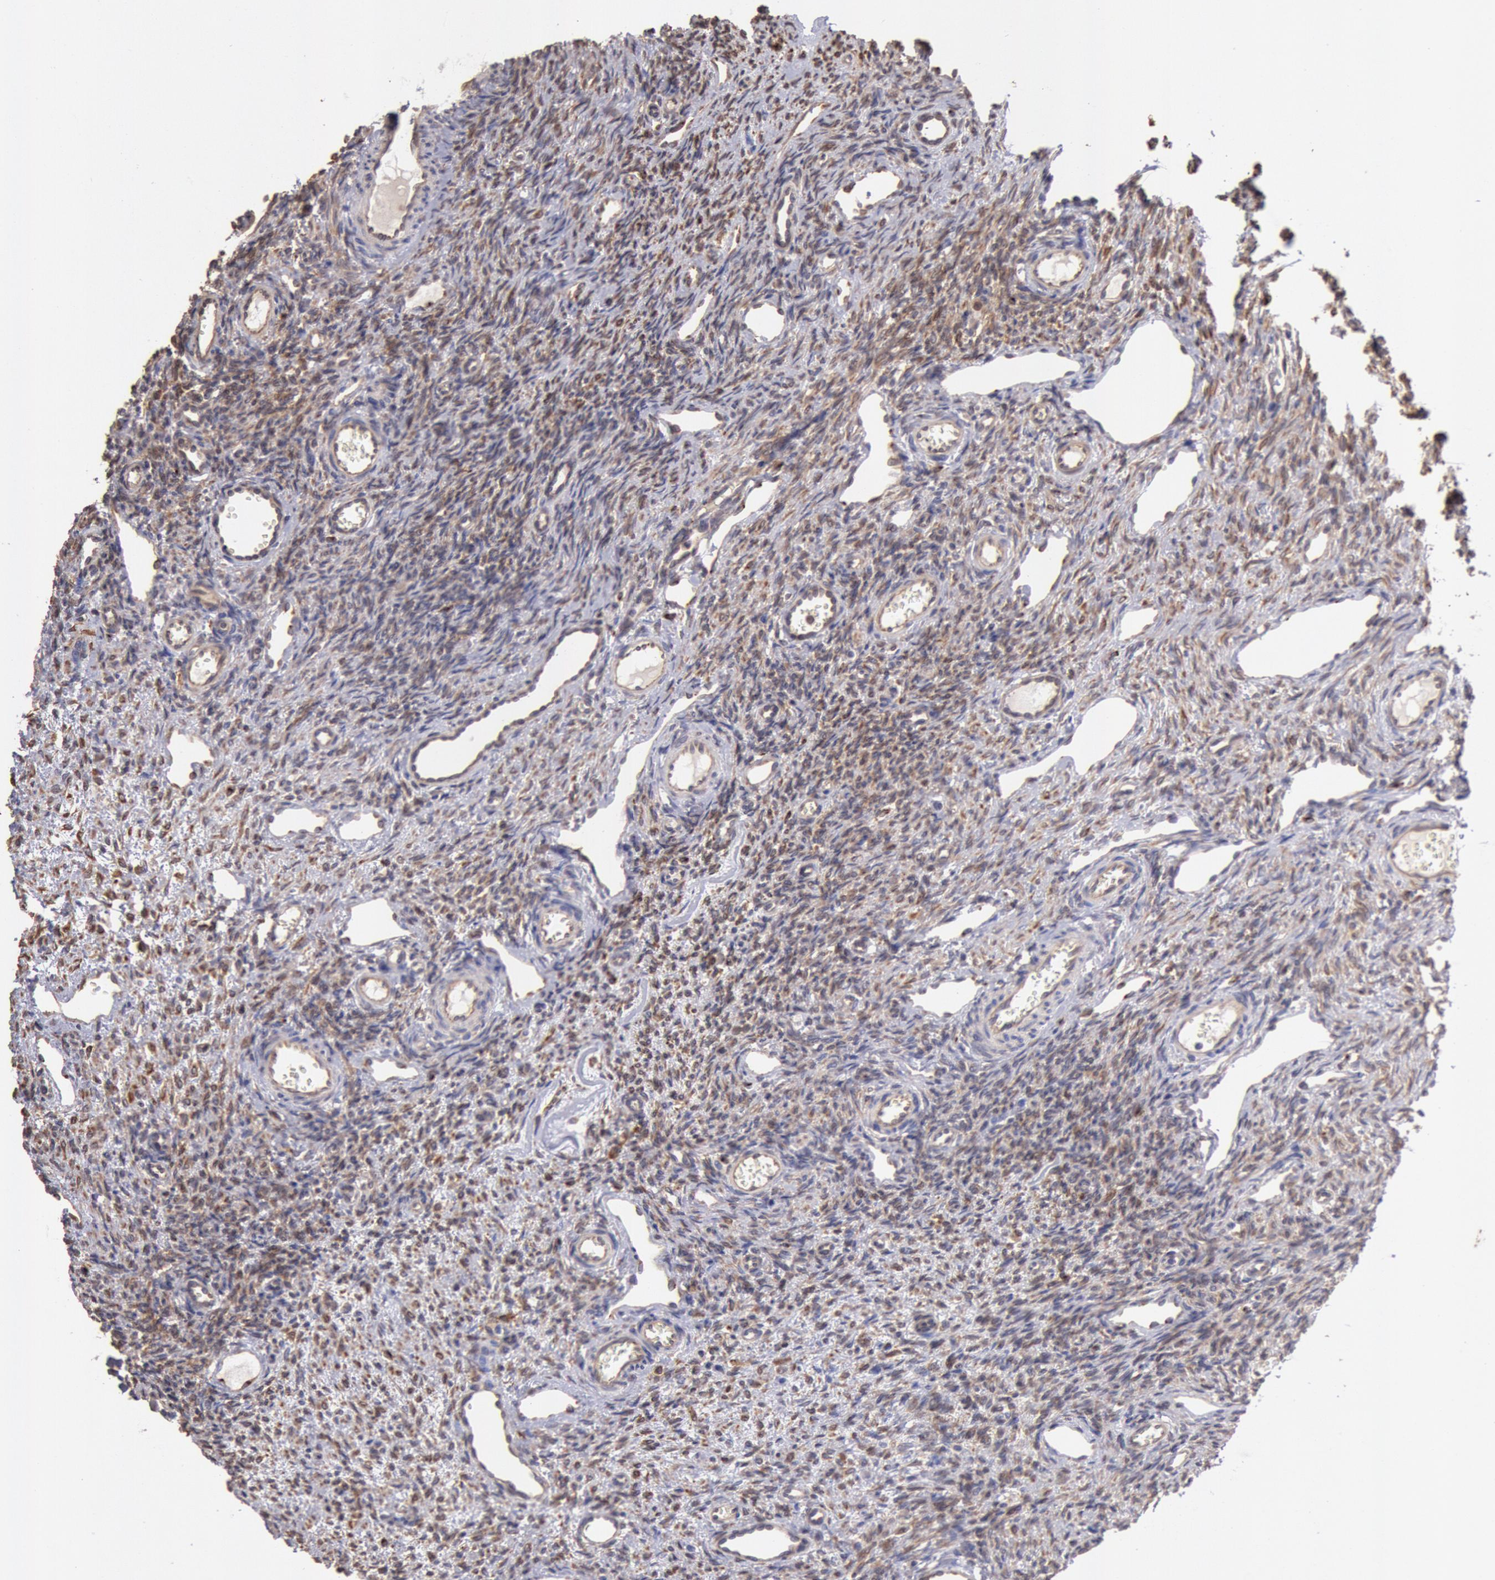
{"staining": {"intensity": "weak", "quantity": ">75%", "location": "cytoplasmic/membranous"}, "tissue": "ovary", "cell_type": "Follicle cells", "image_type": "normal", "snomed": [{"axis": "morphology", "description": "Normal tissue, NOS"}, {"axis": "topography", "description": "Ovary"}], "caption": "IHC micrograph of normal ovary stained for a protein (brown), which displays low levels of weak cytoplasmic/membranous expression in approximately >75% of follicle cells.", "gene": "COMT", "patient": {"sex": "female", "age": 33}}